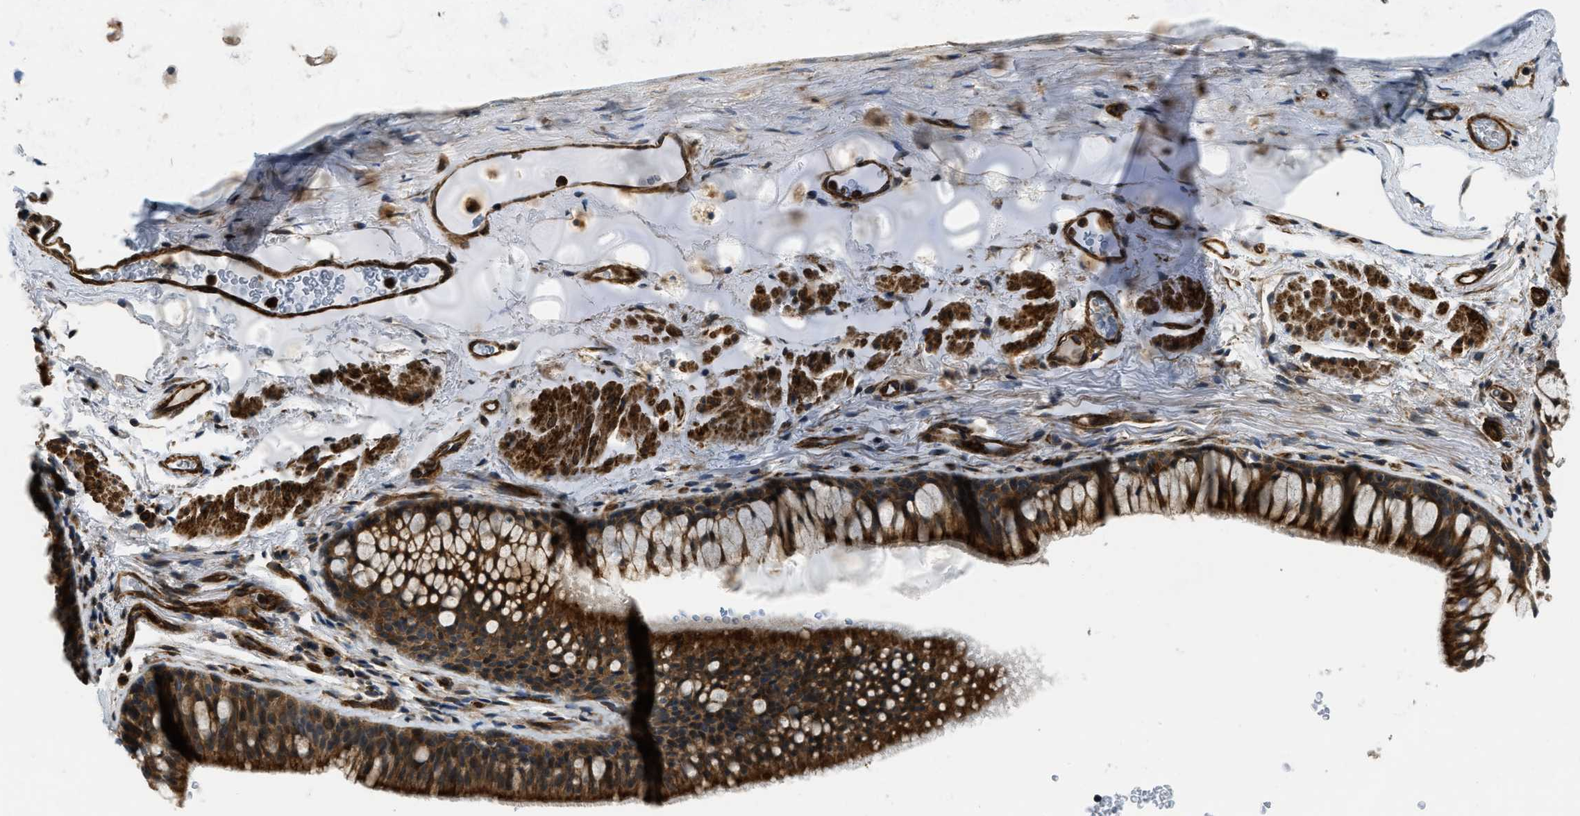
{"staining": {"intensity": "strong", "quantity": ">75%", "location": "cytoplasmic/membranous"}, "tissue": "bronchus", "cell_type": "Respiratory epithelial cells", "image_type": "normal", "snomed": [{"axis": "morphology", "description": "Normal tissue, NOS"}, {"axis": "topography", "description": "Cartilage tissue"}, {"axis": "topography", "description": "Bronchus"}], "caption": "Immunohistochemistry (IHC) micrograph of benign bronchus: bronchus stained using IHC demonstrates high levels of strong protein expression localized specifically in the cytoplasmic/membranous of respiratory epithelial cells, appearing as a cytoplasmic/membranous brown color.", "gene": "GSDME", "patient": {"sex": "female", "age": 53}}